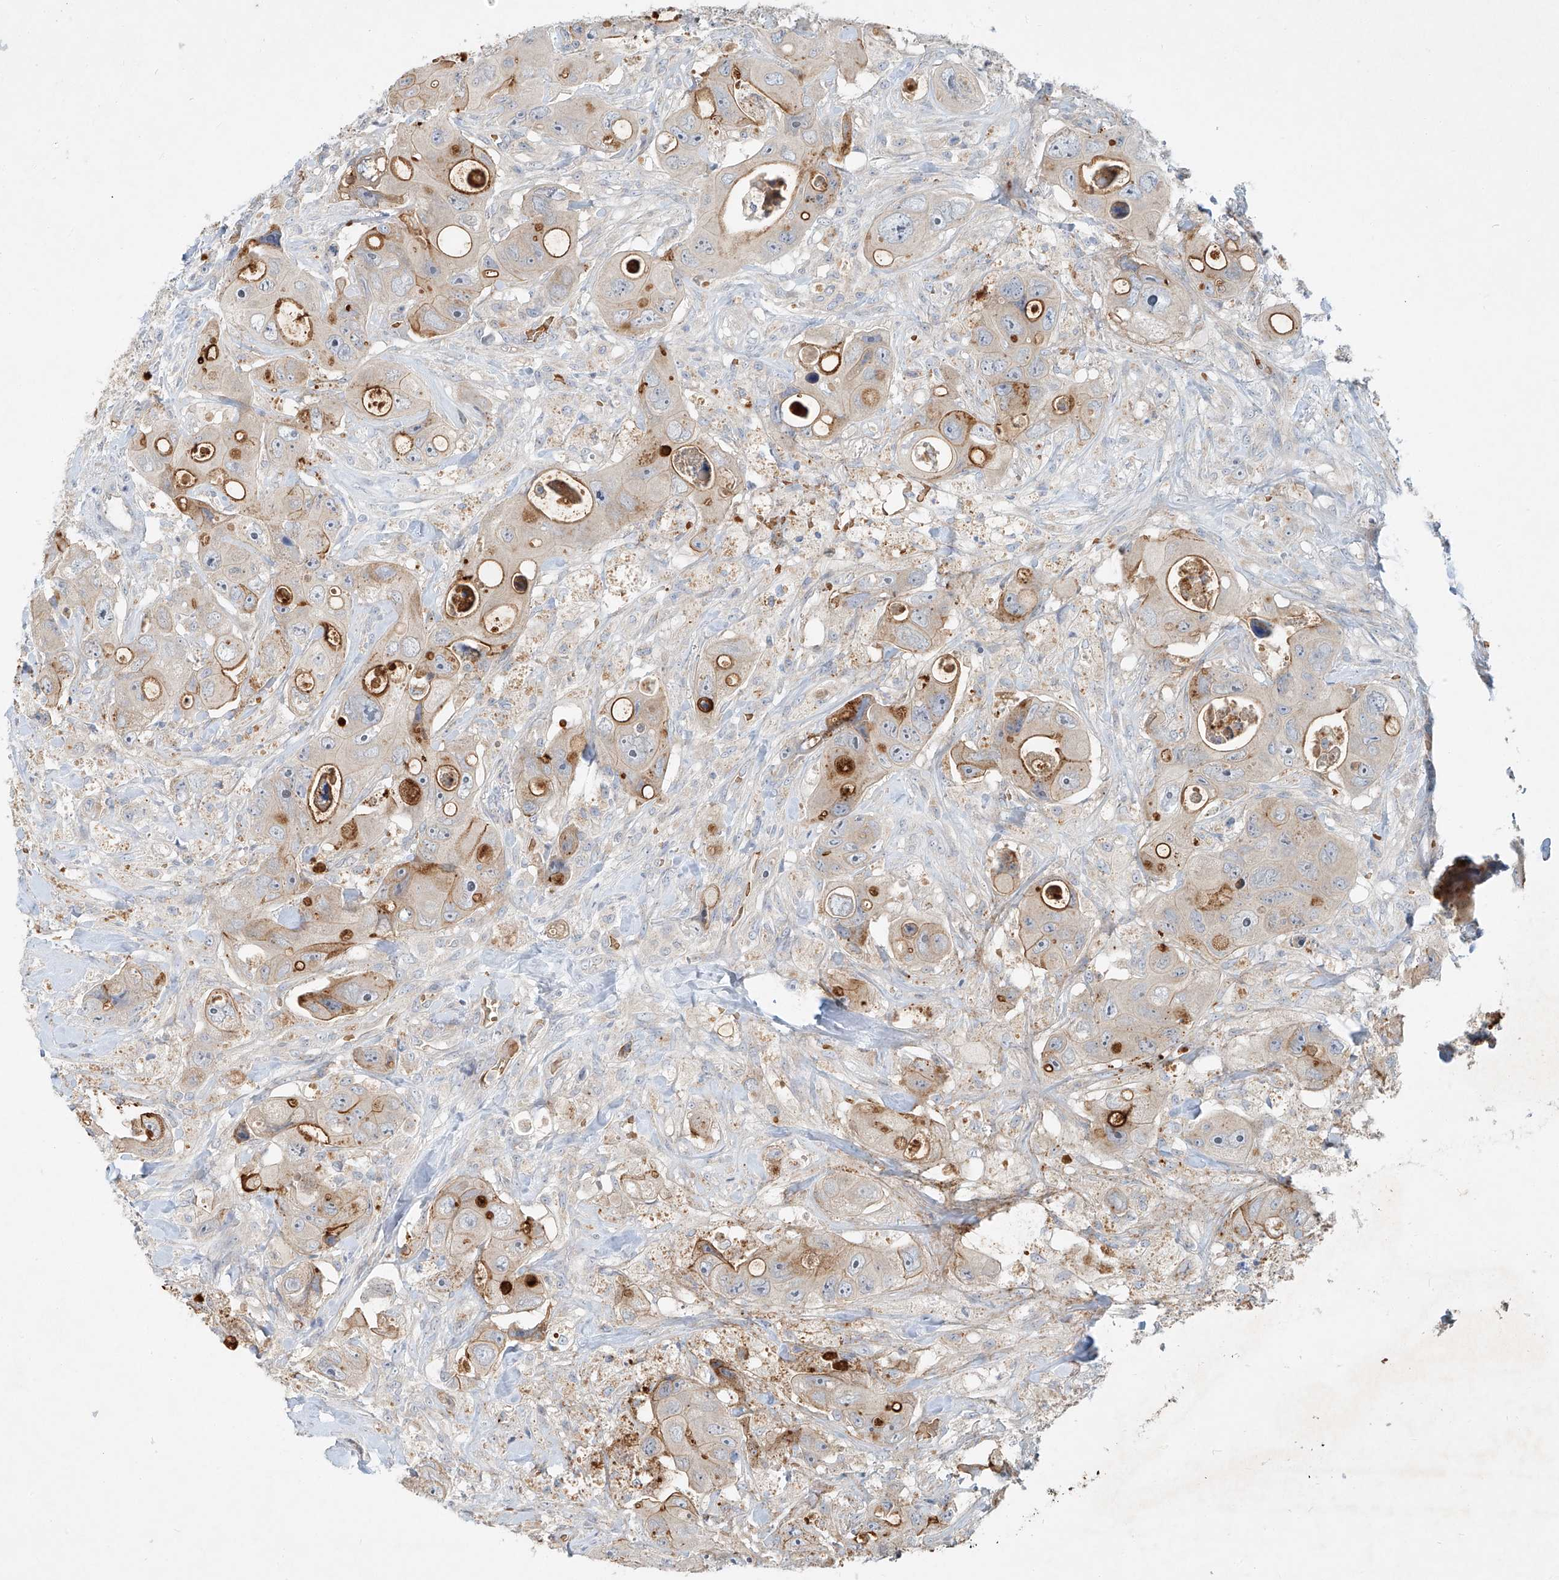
{"staining": {"intensity": "moderate", "quantity": ">75%", "location": "cytoplasmic/membranous"}, "tissue": "colorectal cancer", "cell_type": "Tumor cells", "image_type": "cancer", "snomed": [{"axis": "morphology", "description": "Adenocarcinoma, NOS"}, {"axis": "topography", "description": "Colon"}], "caption": "IHC of human adenocarcinoma (colorectal) exhibits medium levels of moderate cytoplasmic/membranous staining in approximately >75% of tumor cells.", "gene": "SYTL3", "patient": {"sex": "female", "age": 46}}